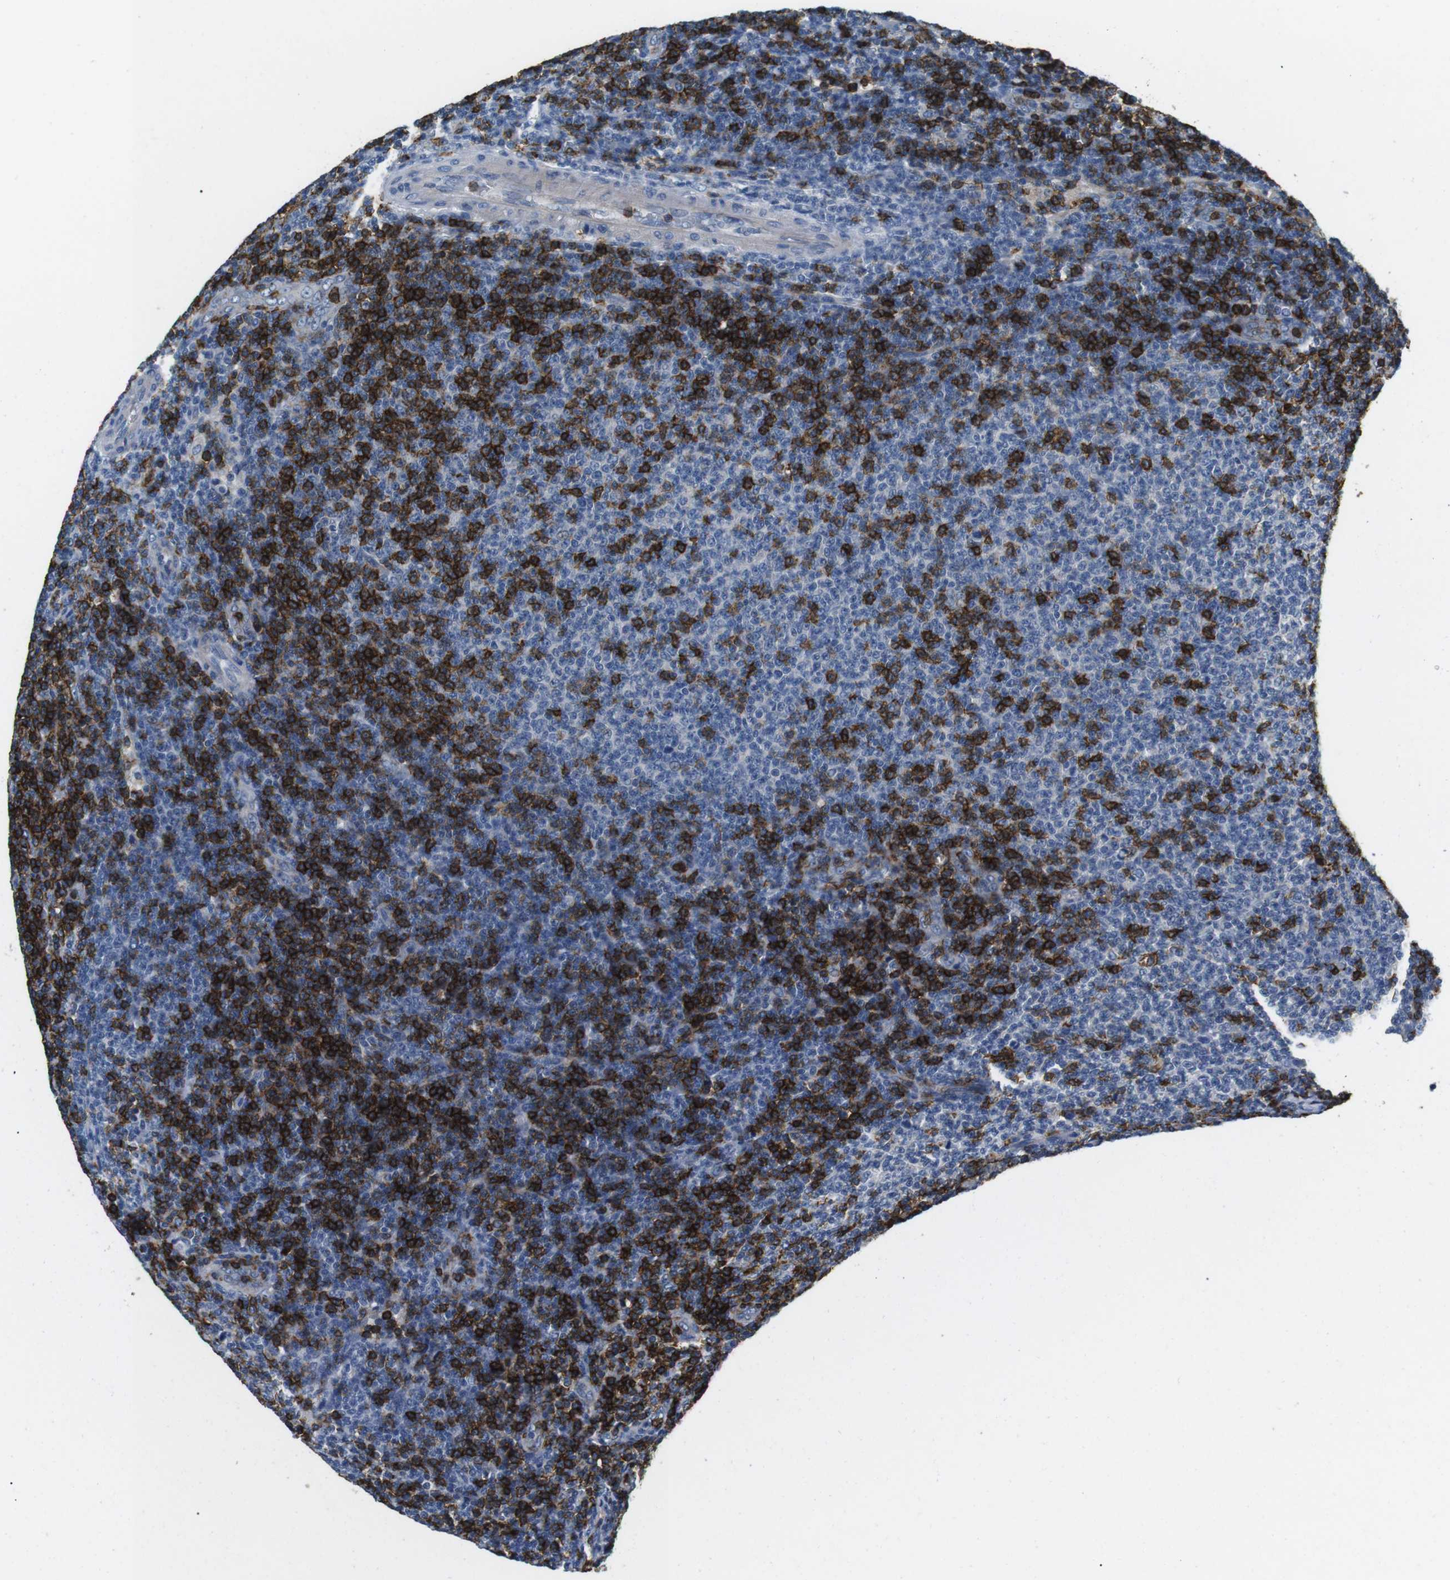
{"staining": {"intensity": "negative", "quantity": "none", "location": "none"}, "tissue": "lymphoma", "cell_type": "Tumor cells", "image_type": "cancer", "snomed": [{"axis": "morphology", "description": "Malignant lymphoma, non-Hodgkin's type, Low grade"}, {"axis": "topography", "description": "Lymph node"}], "caption": "DAB (3,3'-diaminobenzidine) immunohistochemical staining of lymphoma displays no significant positivity in tumor cells.", "gene": "CD6", "patient": {"sex": "male", "age": 66}}